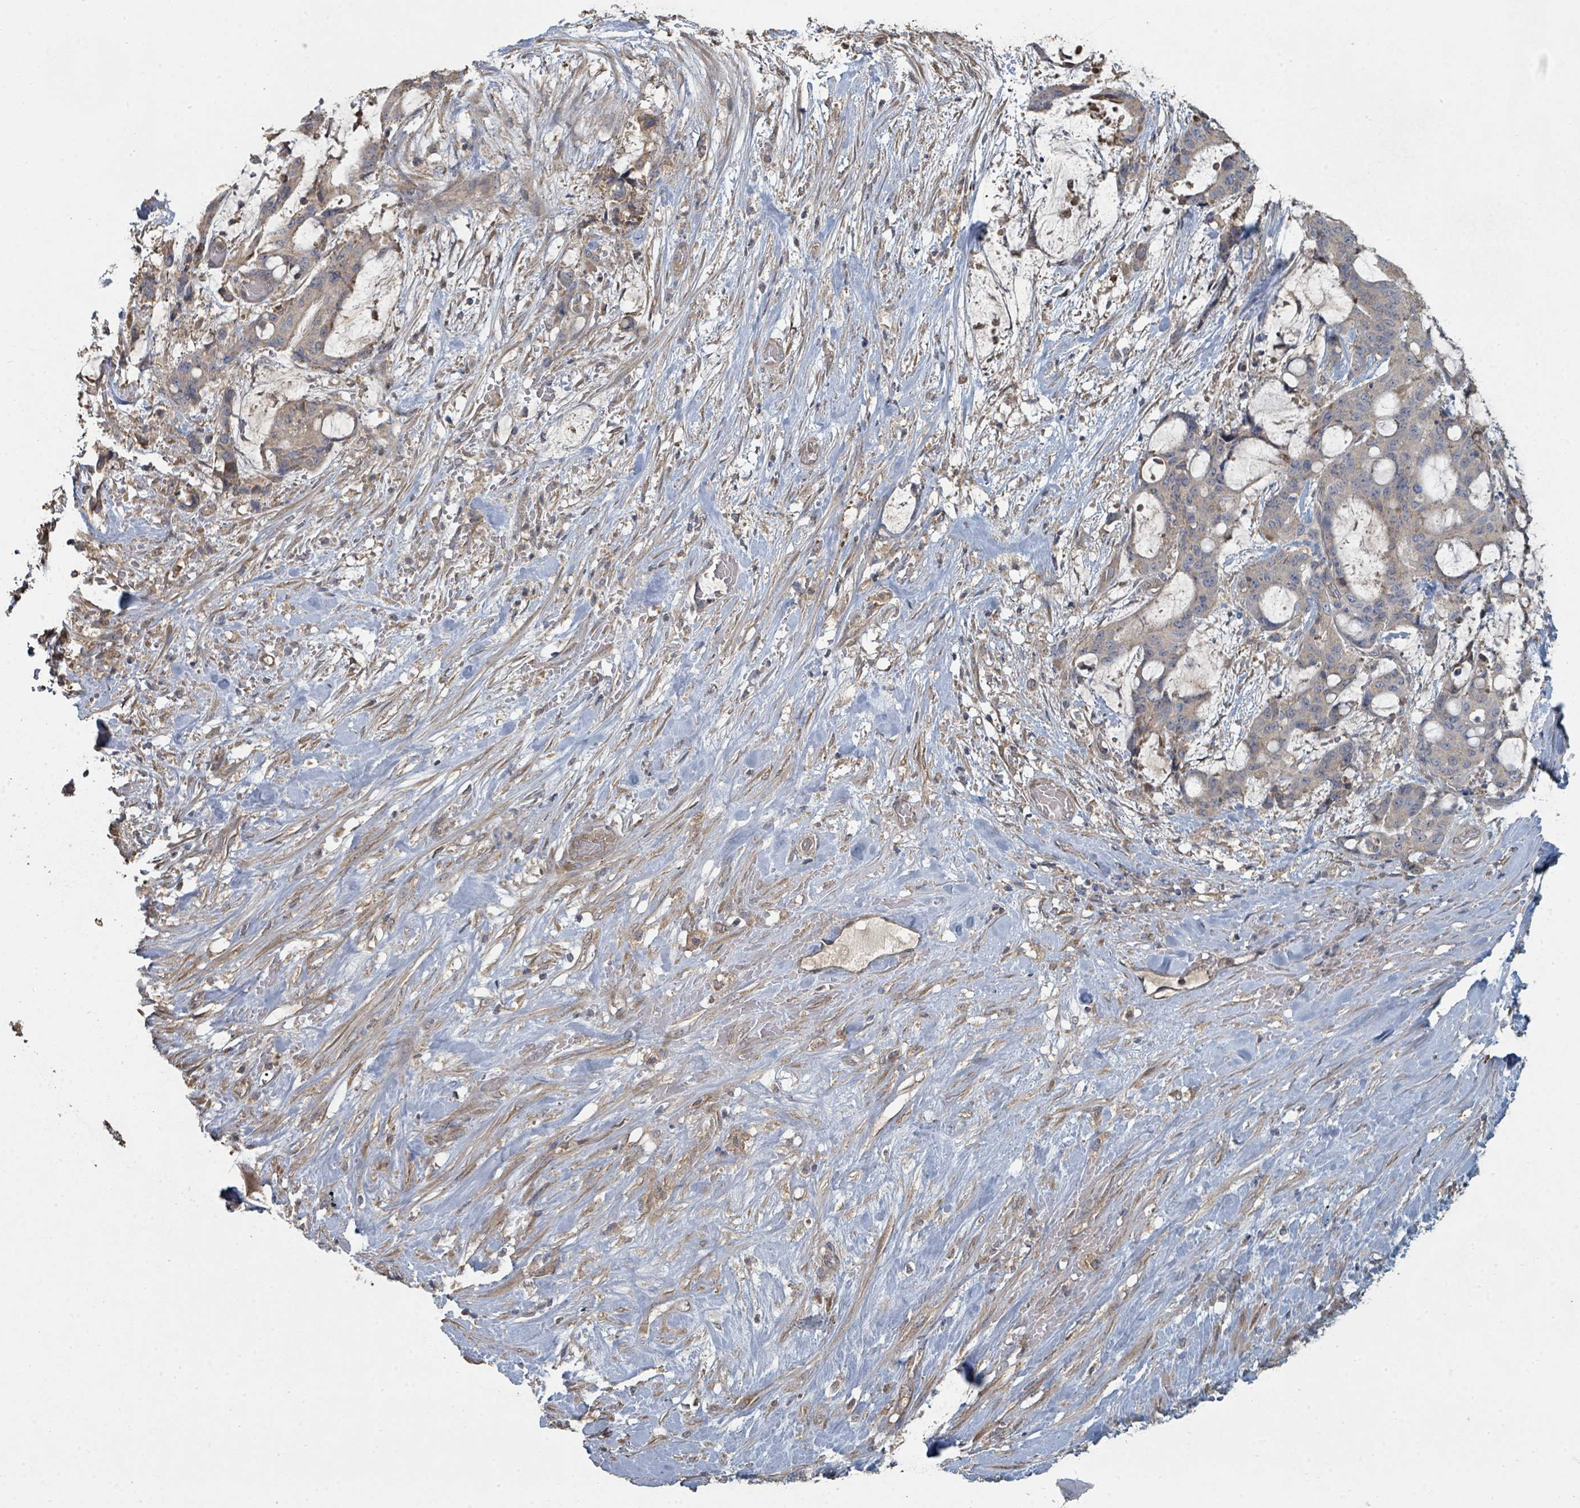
{"staining": {"intensity": "weak", "quantity": "25%-75%", "location": "cytoplasmic/membranous"}, "tissue": "liver cancer", "cell_type": "Tumor cells", "image_type": "cancer", "snomed": [{"axis": "morphology", "description": "Normal tissue, NOS"}, {"axis": "morphology", "description": "Cholangiocarcinoma"}, {"axis": "topography", "description": "Liver"}, {"axis": "topography", "description": "Peripheral nerve tissue"}], "caption": "Liver cancer was stained to show a protein in brown. There is low levels of weak cytoplasmic/membranous expression in about 25%-75% of tumor cells. The protein is stained brown, and the nuclei are stained in blue (DAB (3,3'-diaminobenzidine) IHC with brightfield microscopy, high magnification).", "gene": "WDFY1", "patient": {"sex": "female", "age": 73}}